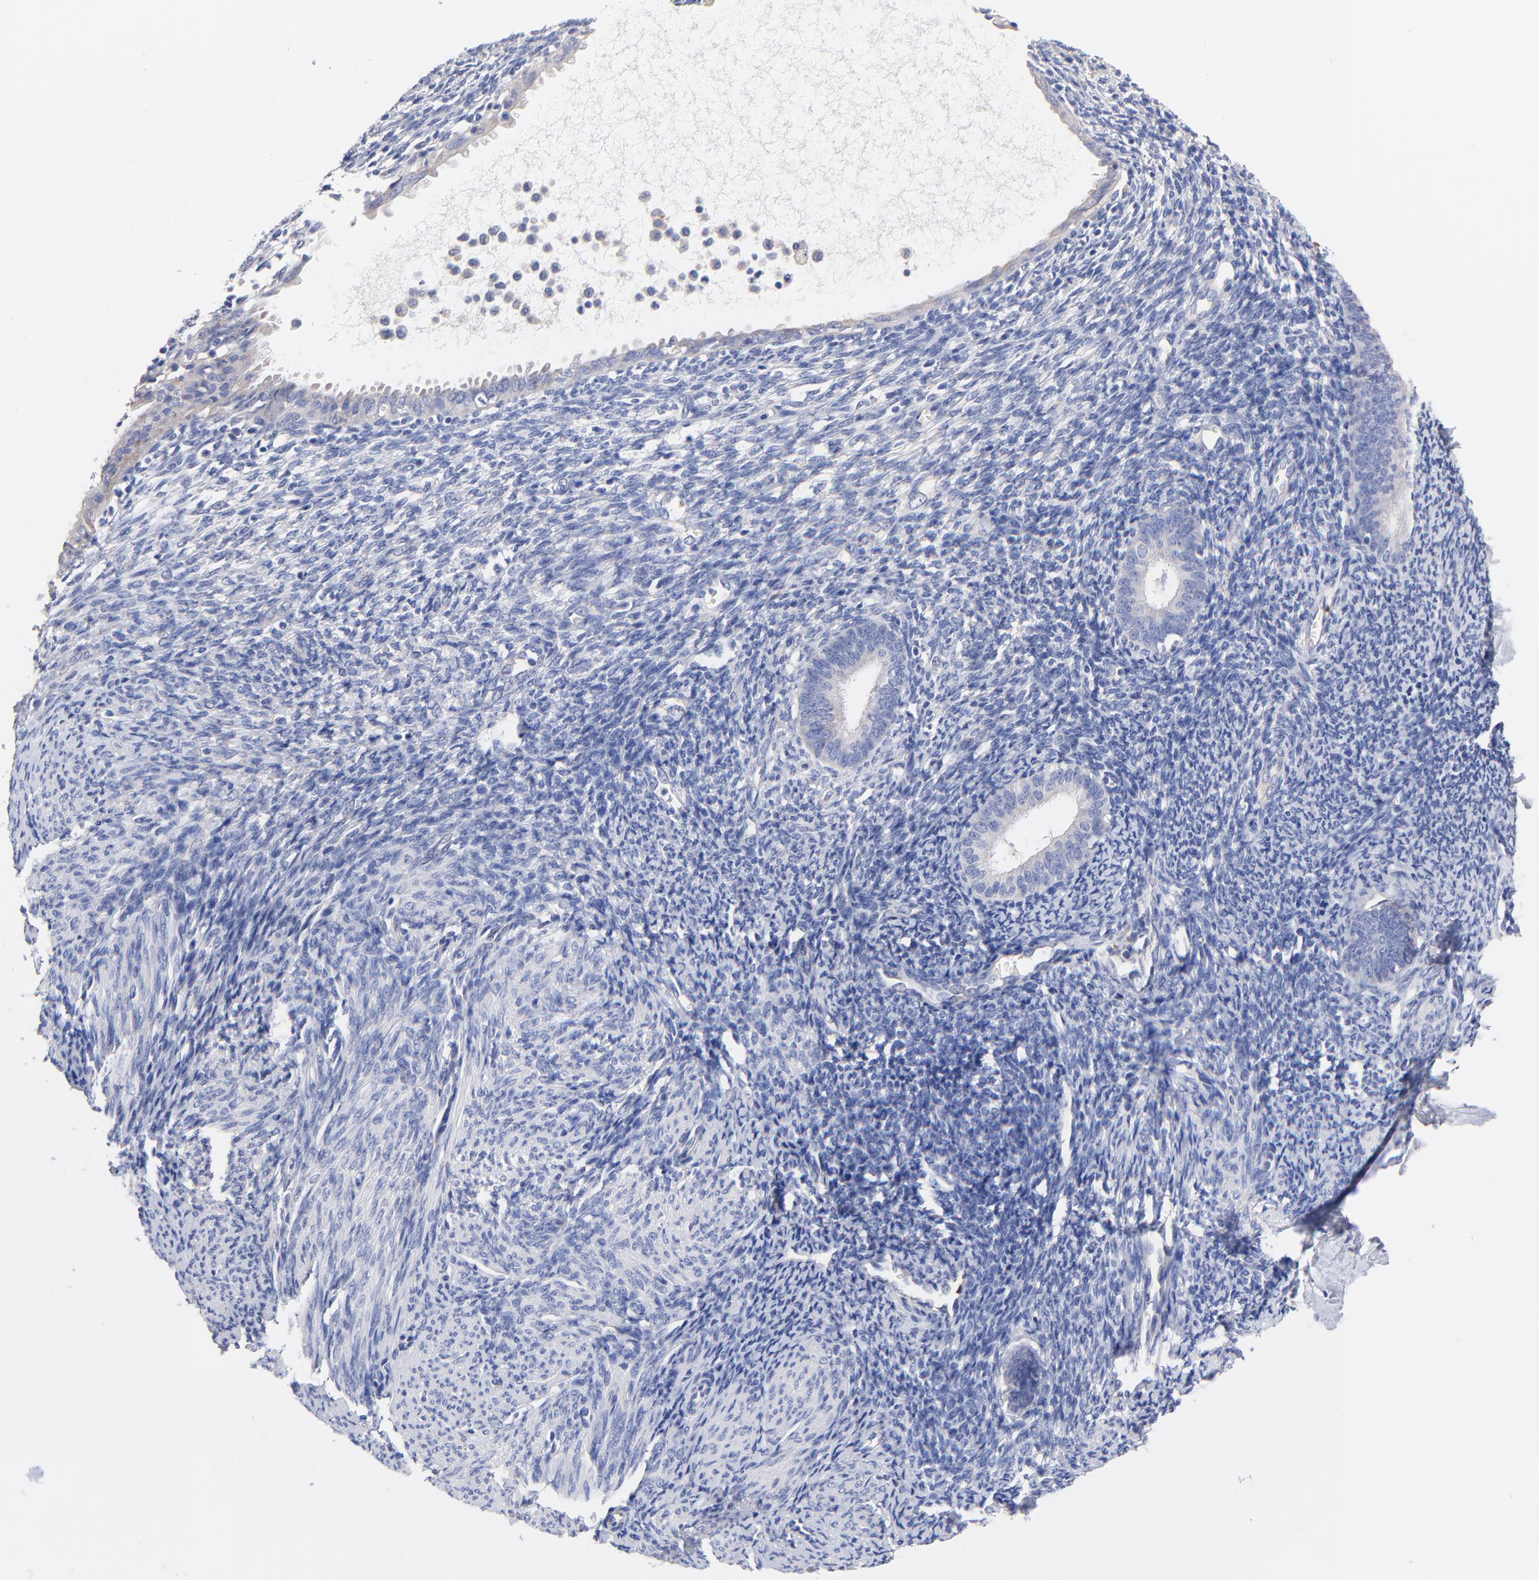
{"staining": {"intensity": "negative", "quantity": "none", "location": "none"}, "tissue": "endometrium", "cell_type": "Cells in endometrial stroma", "image_type": "normal", "snomed": [{"axis": "morphology", "description": "Normal tissue, NOS"}, {"axis": "topography", "description": "Smooth muscle"}, {"axis": "topography", "description": "Endometrium"}], "caption": "Histopathology image shows no significant protein positivity in cells in endometrial stroma of normal endometrium. Nuclei are stained in blue.", "gene": "TNFRSF13C", "patient": {"sex": "female", "age": 57}}